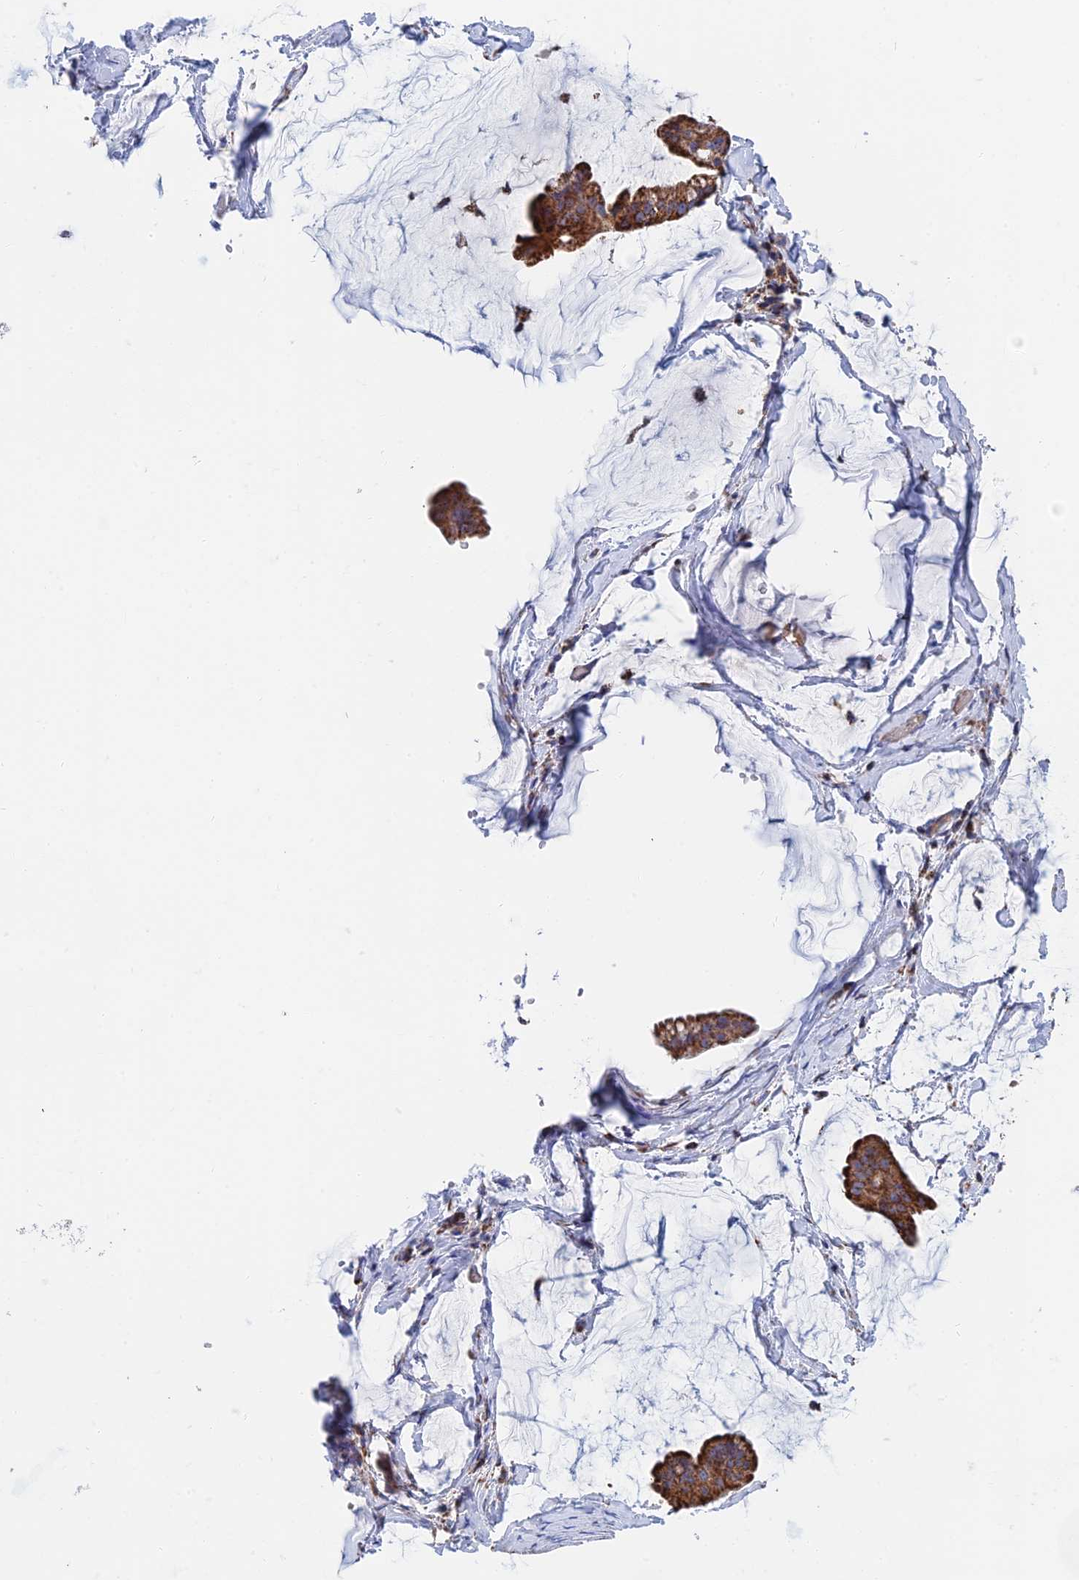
{"staining": {"intensity": "strong", "quantity": ">75%", "location": "cytoplasmic/membranous"}, "tissue": "ovarian cancer", "cell_type": "Tumor cells", "image_type": "cancer", "snomed": [{"axis": "morphology", "description": "Cystadenocarcinoma, mucinous, NOS"}, {"axis": "topography", "description": "Ovary"}], "caption": "Protein staining of ovarian cancer (mucinous cystadenocarcinoma) tissue exhibits strong cytoplasmic/membranous expression in approximately >75% of tumor cells.", "gene": "HAUS8", "patient": {"sex": "female", "age": 73}}